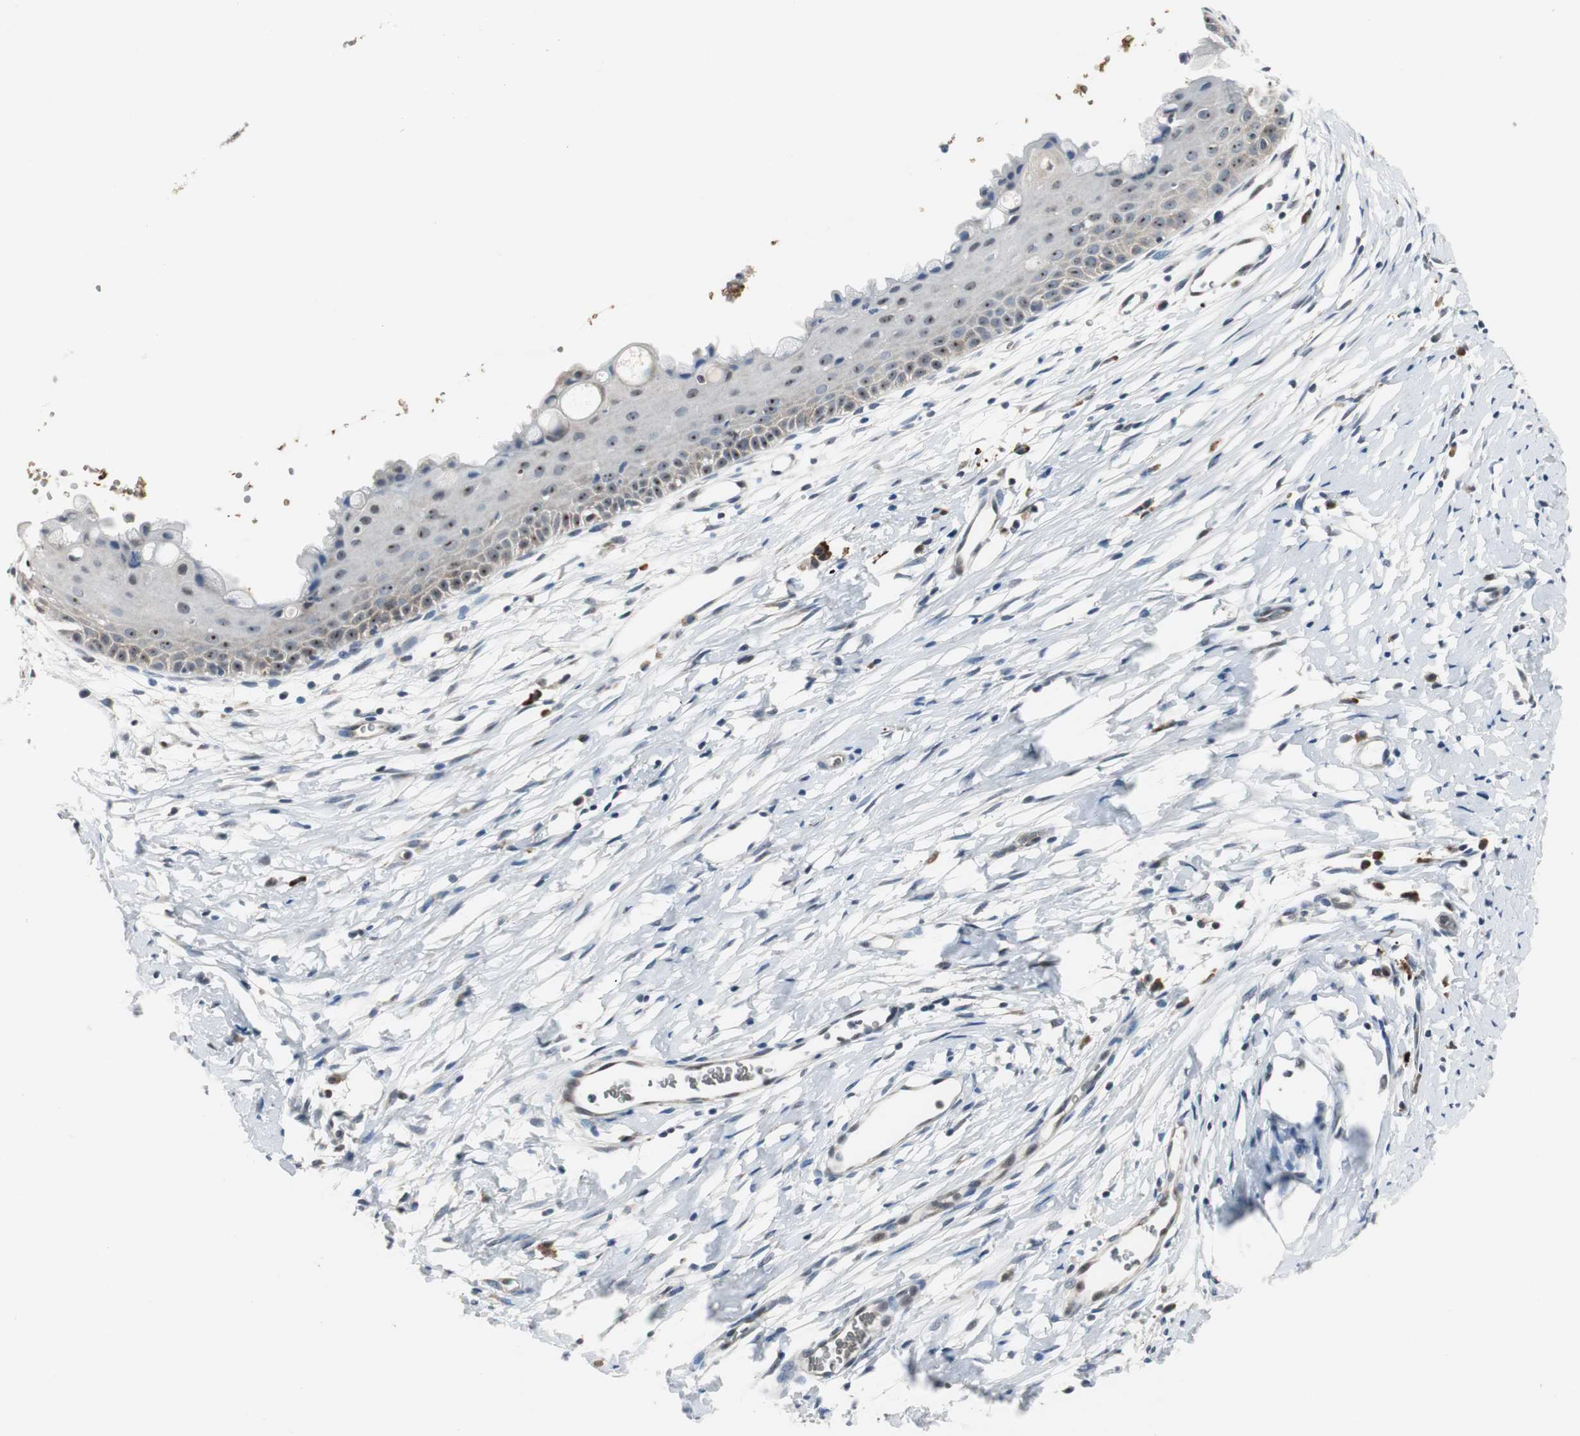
{"staining": {"intensity": "weak", "quantity": "<25%", "location": "cytoplasmic/membranous"}, "tissue": "cervix", "cell_type": "Glandular cells", "image_type": "normal", "snomed": [{"axis": "morphology", "description": "Normal tissue, NOS"}, {"axis": "topography", "description": "Cervix"}], "caption": "Glandular cells are negative for brown protein staining in normal cervix. (Stains: DAB IHC with hematoxylin counter stain, Microscopy: brightfield microscopy at high magnification).", "gene": "CCT5", "patient": {"sex": "female", "age": 39}}